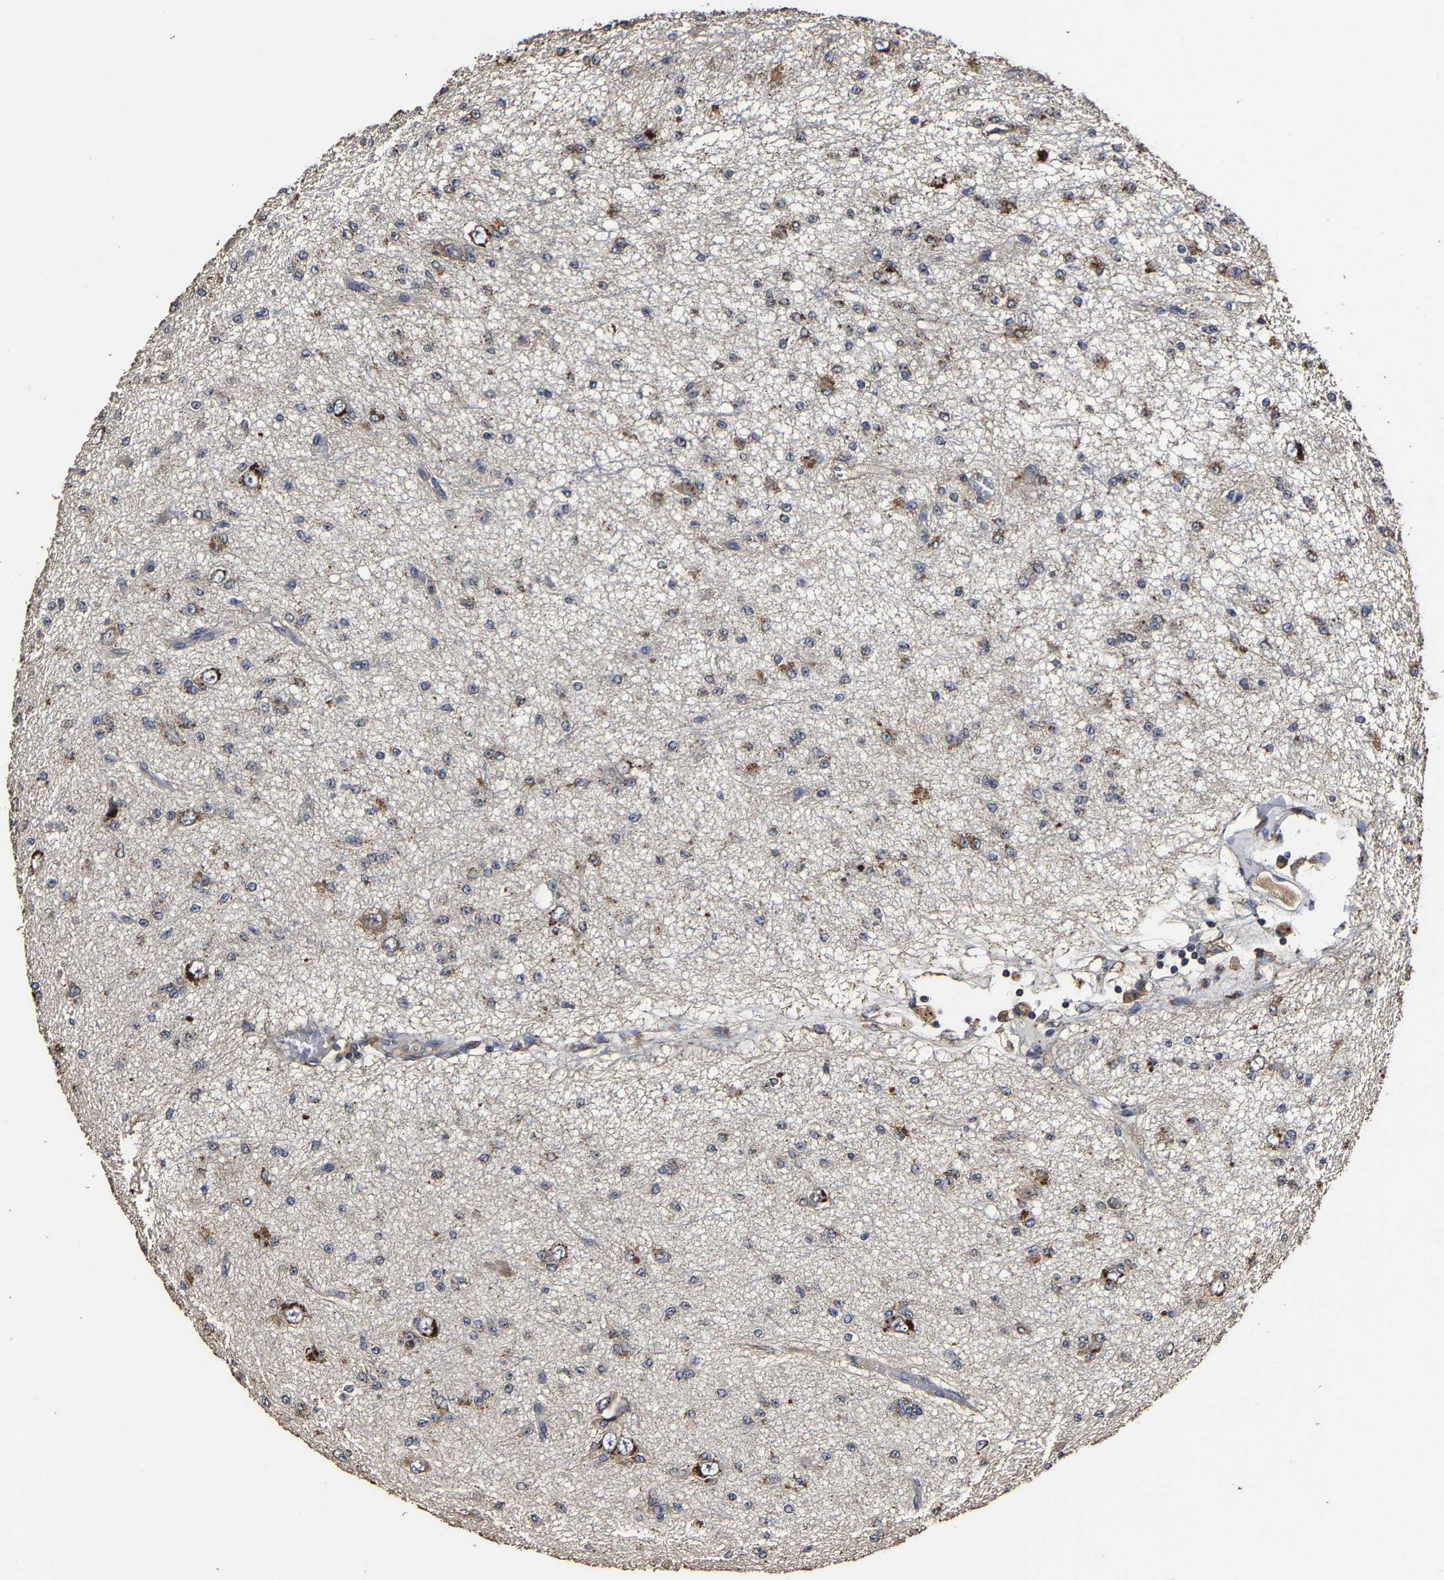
{"staining": {"intensity": "moderate", "quantity": "25%-75%", "location": "cytoplasmic/membranous"}, "tissue": "glioma", "cell_type": "Tumor cells", "image_type": "cancer", "snomed": [{"axis": "morphology", "description": "Glioma, malignant, Low grade"}, {"axis": "topography", "description": "Brain"}], "caption": "An image showing moderate cytoplasmic/membranous positivity in about 25%-75% of tumor cells in malignant glioma (low-grade), as visualized by brown immunohistochemical staining.", "gene": "PPM1K", "patient": {"sex": "male", "age": 38}}